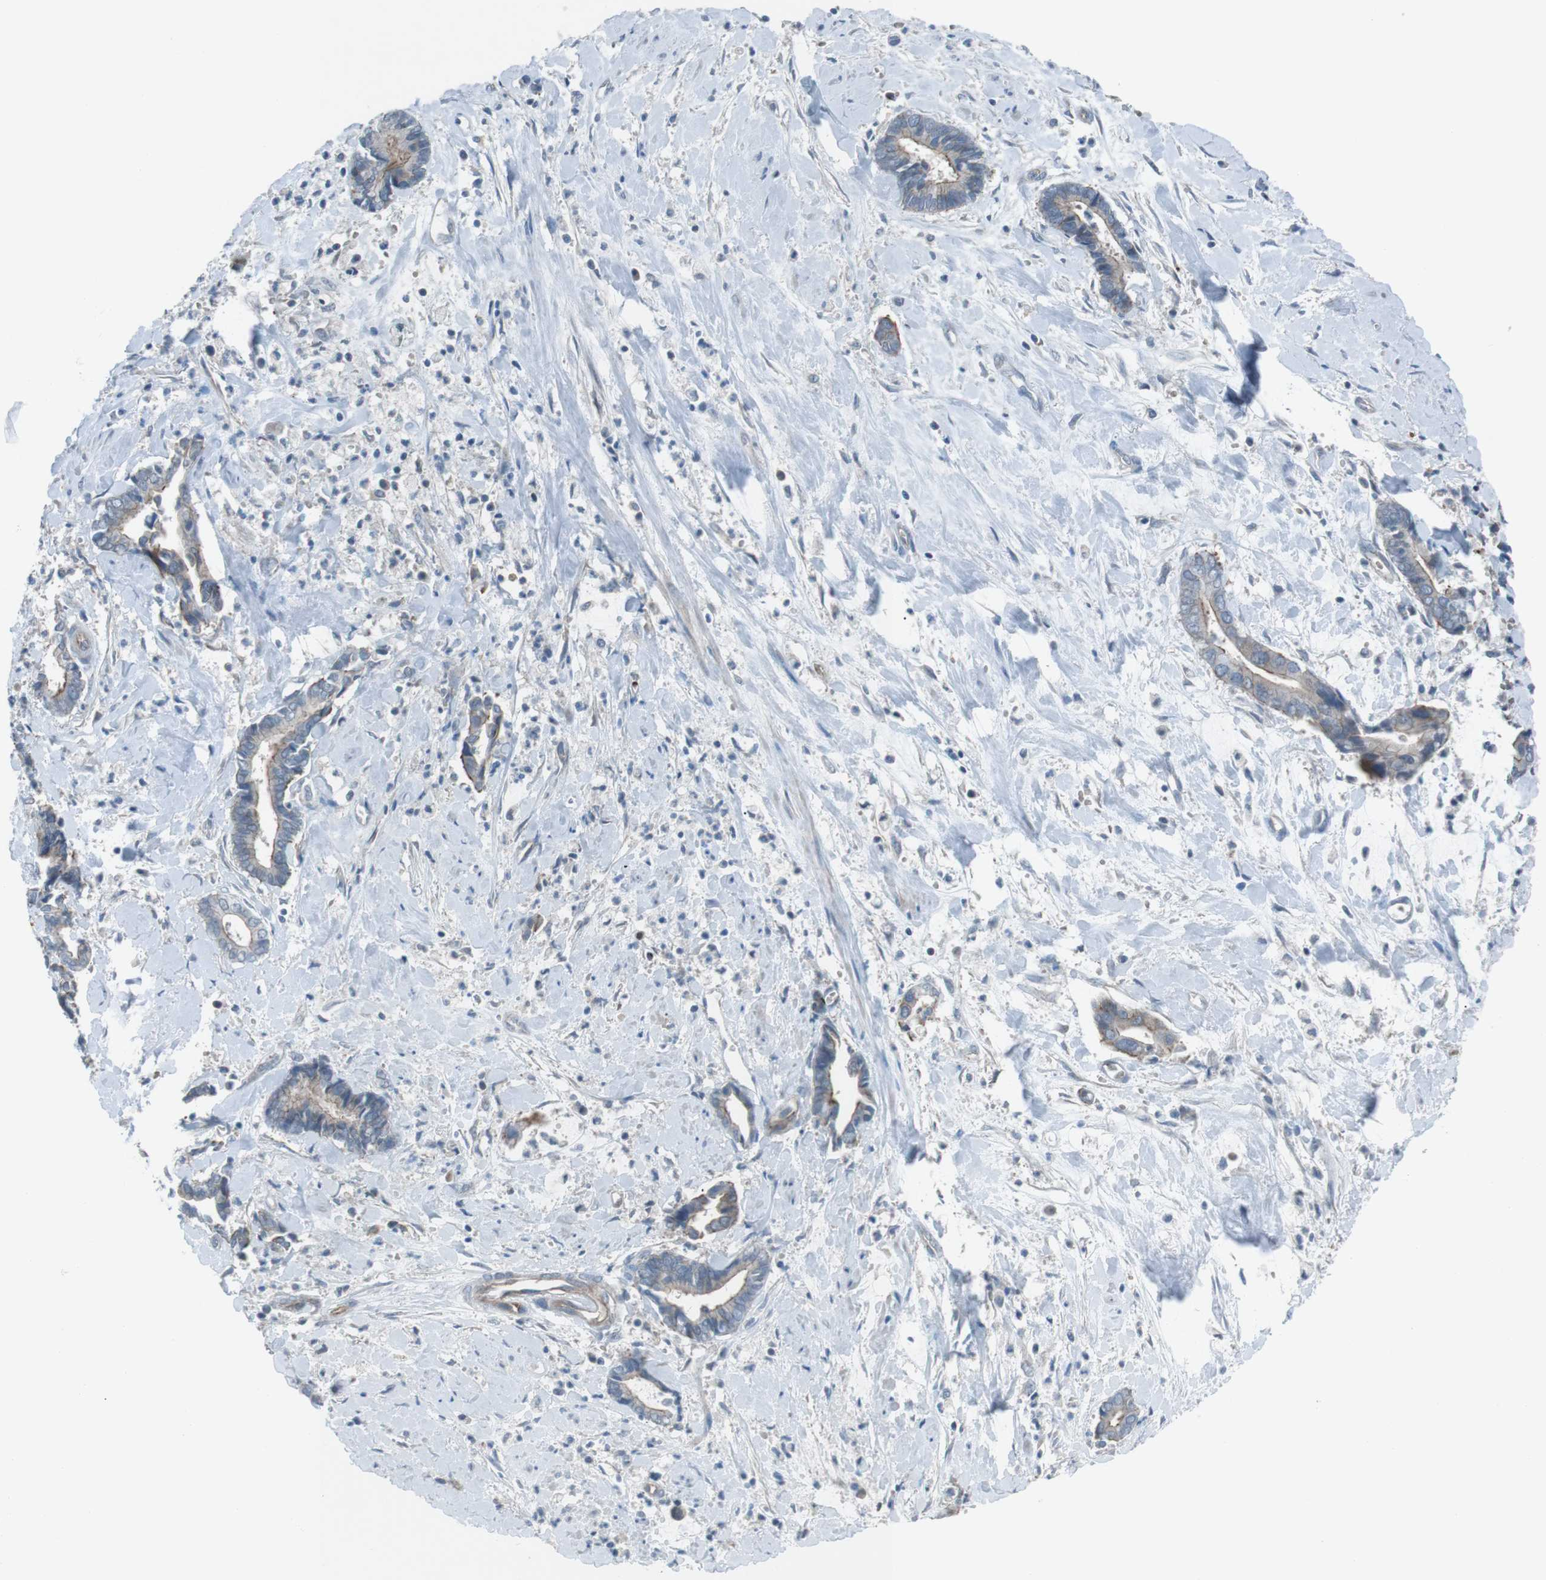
{"staining": {"intensity": "weak", "quantity": "25%-75%", "location": "cytoplasmic/membranous"}, "tissue": "cervical cancer", "cell_type": "Tumor cells", "image_type": "cancer", "snomed": [{"axis": "morphology", "description": "Adenocarcinoma, NOS"}, {"axis": "topography", "description": "Cervix"}], "caption": "Tumor cells show low levels of weak cytoplasmic/membranous staining in about 25%-75% of cells in adenocarcinoma (cervical). Ihc stains the protein of interest in brown and the nuclei are stained blue.", "gene": "SPTA1", "patient": {"sex": "female", "age": 44}}